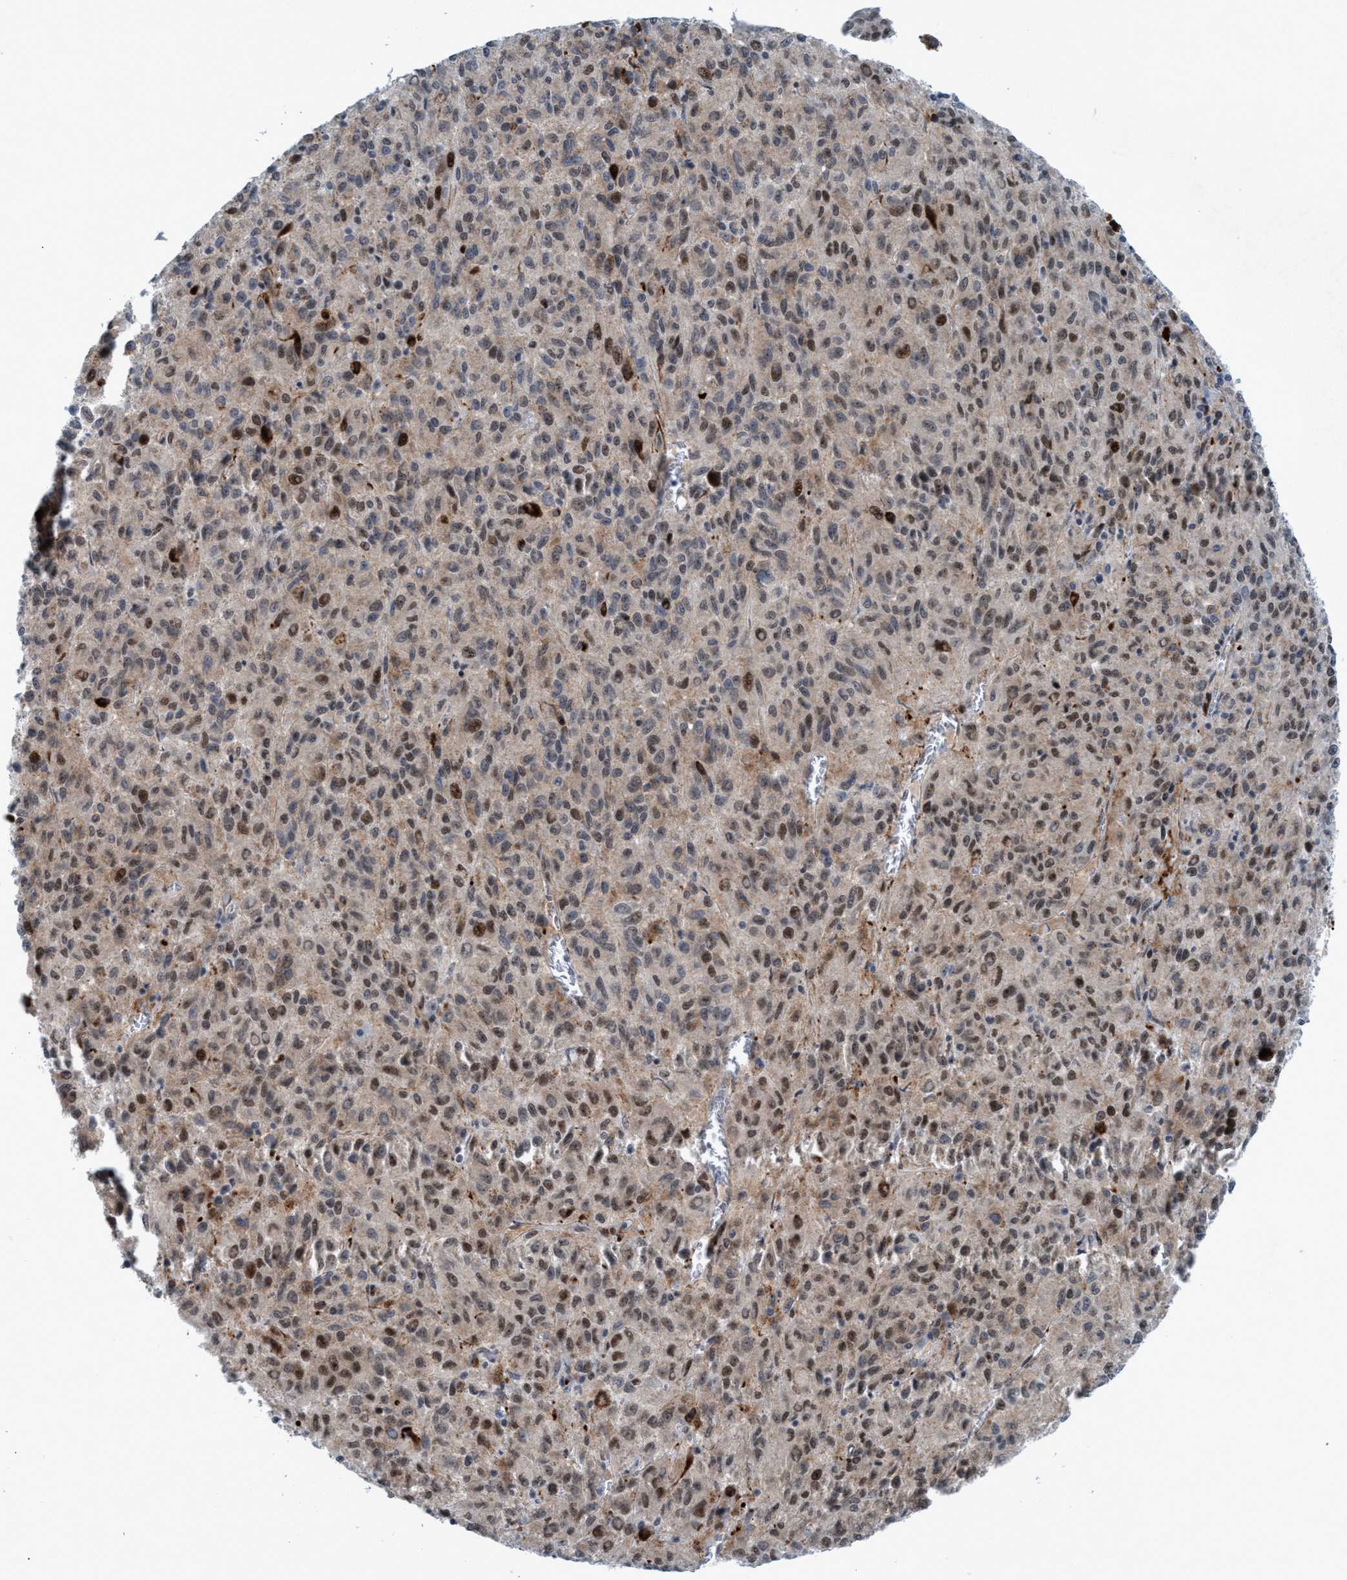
{"staining": {"intensity": "moderate", "quantity": "25%-75%", "location": "nuclear"}, "tissue": "melanoma", "cell_type": "Tumor cells", "image_type": "cancer", "snomed": [{"axis": "morphology", "description": "Malignant melanoma, Metastatic site"}, {"axis": "topography", "description": "Lung"}], "caption": "Protein expression analysis of malignant melanoma (metastatic site) demonstrates moderate nuclear expression in approximately 25%-75% of tumor cells.", "gene": "CWC27", "patient": {"sex": "male", "age": 64}}